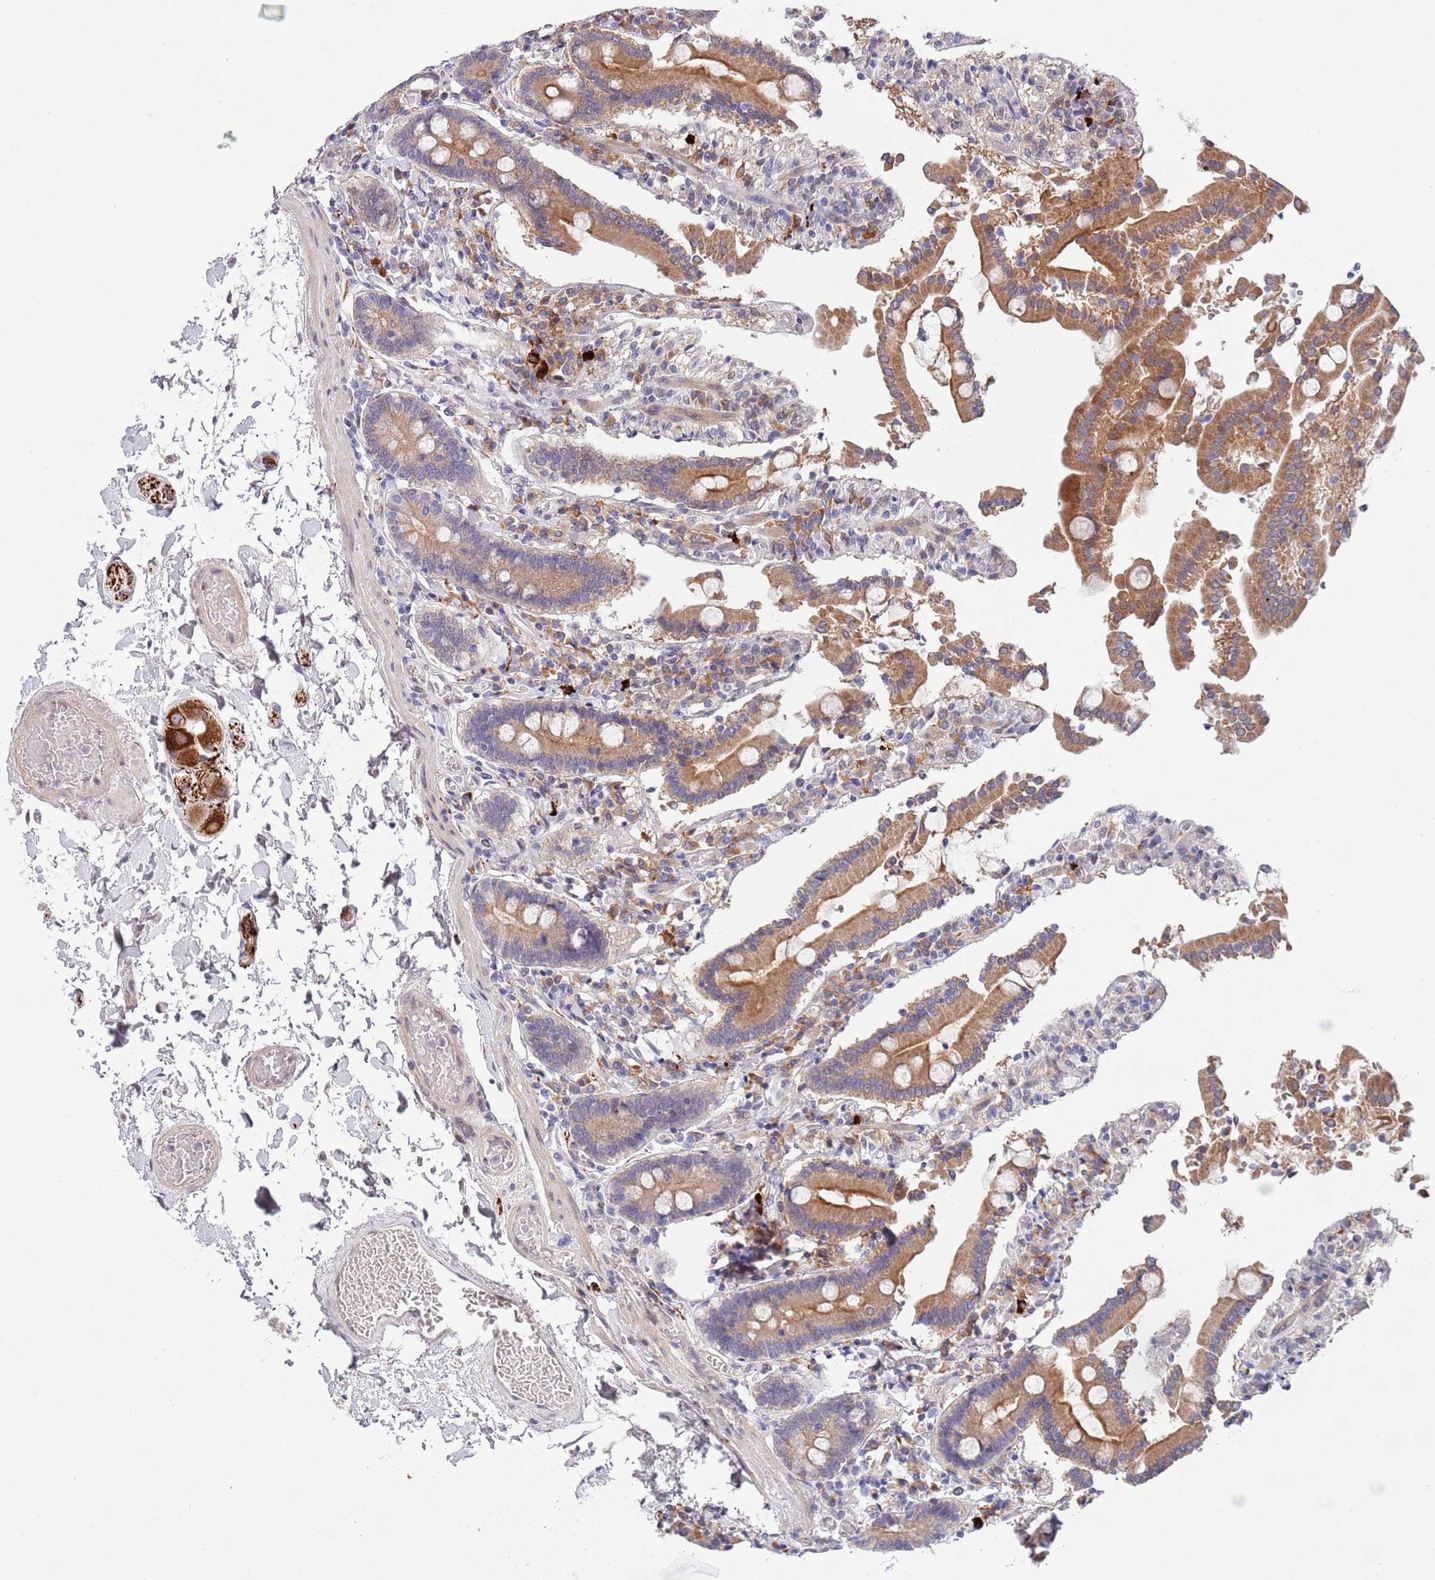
{"staining": {"intensity": "strong", "quantity": ">75%", "location": "cytoplasmic/membranous"}, "tissue": "duodenum", "cell_type": "Glandular cells", "image_type": "normal", "snomed": [{"axis": "morphology", "description": "Normal tissue, NOS"}, {"axis": "topography", "description": "Duodenum"}], "caption": "Protein expression by IHC exhibits strong cytoplasmic/membranous positivity in about >75% of glandular cells in benign duodenum. The protein is shown in brown color, while the nuclei are stained blue.", "gene": "NLRP6", "patient": {"sex": "male", "age": 55}}